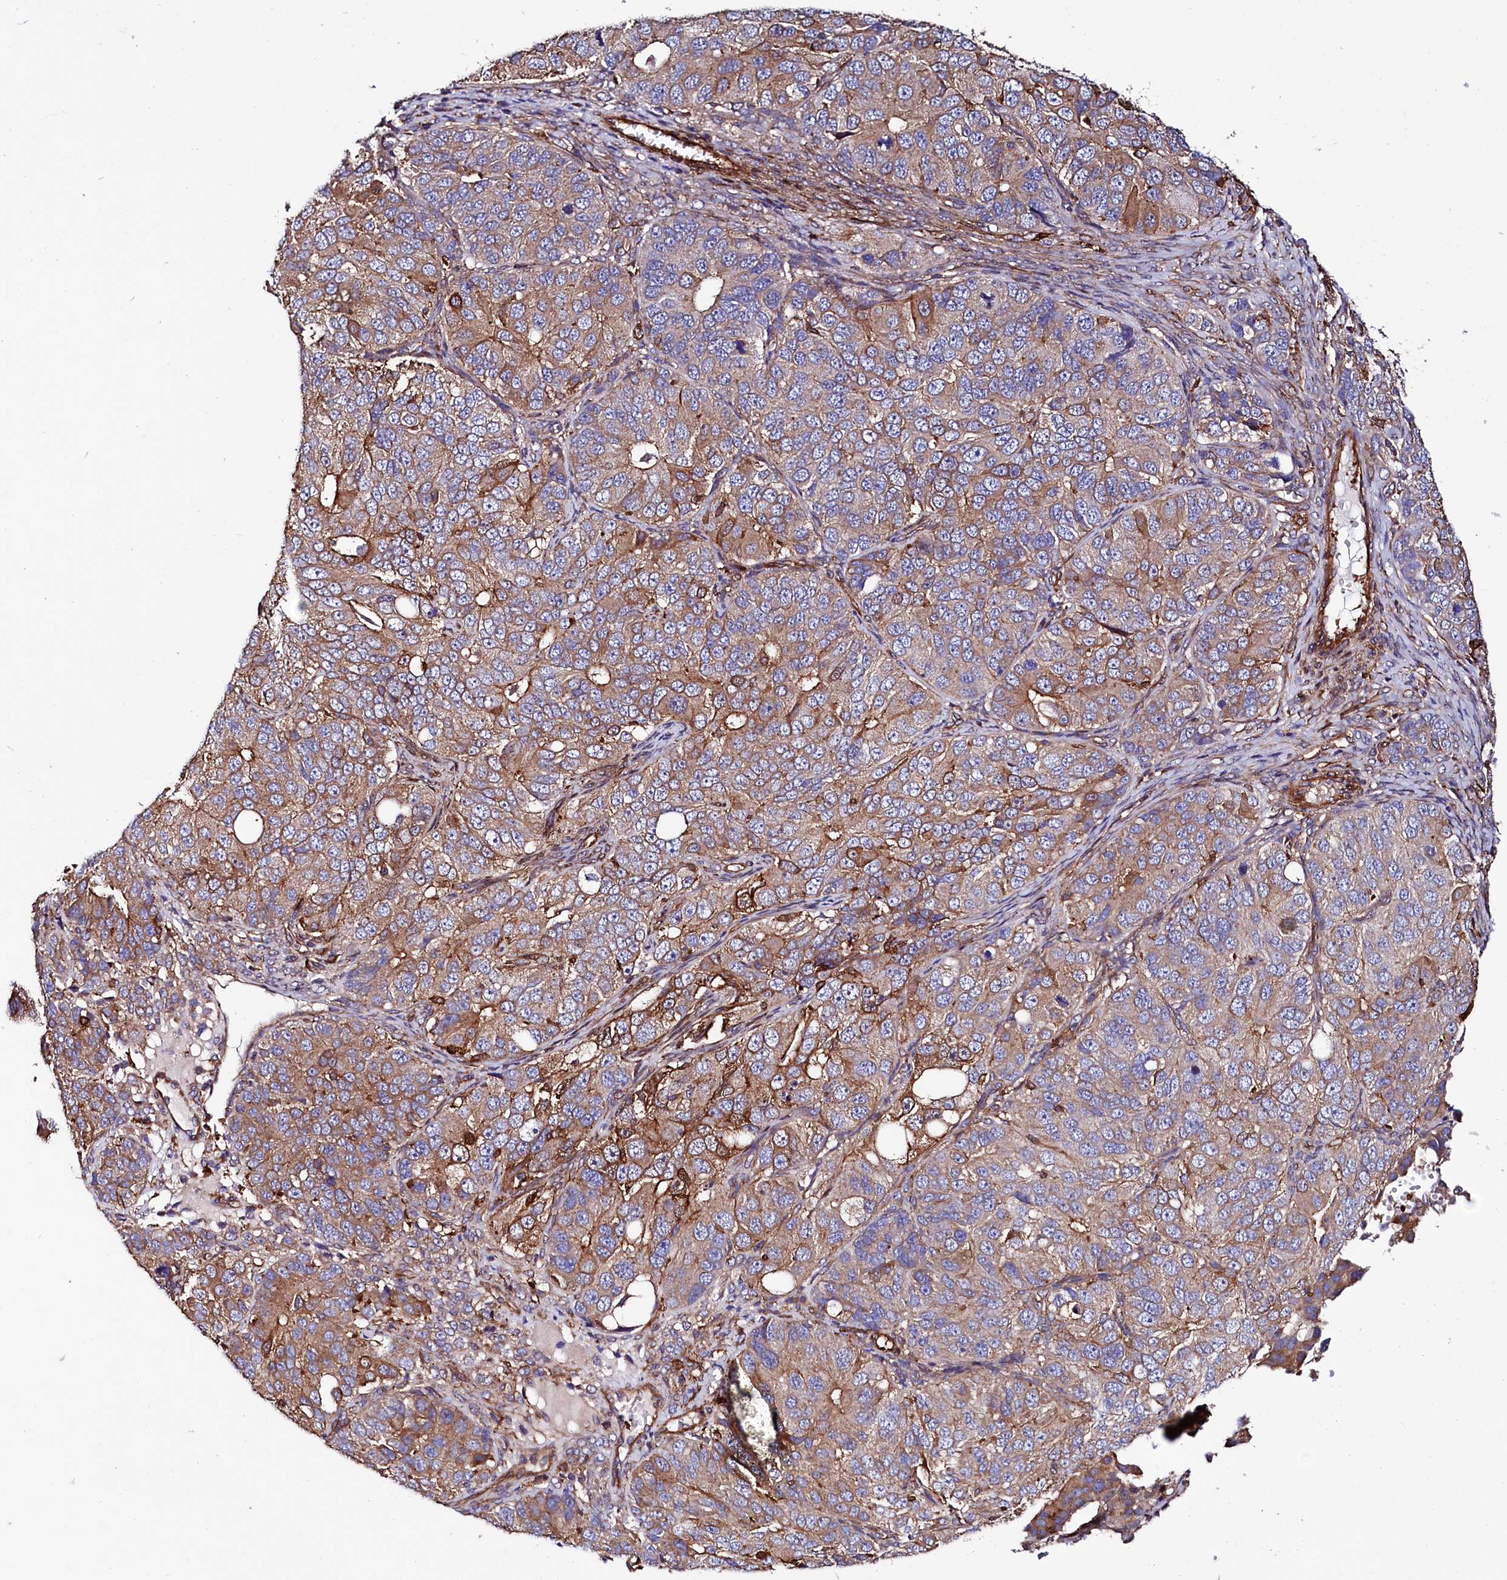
{"staining": {"intensity": "moderate", "quantity": ">75%", "location": "cytoplasmic/membranous"}, "tissue": "ovarian cancer", "cell_type": "Tumor cells", "image_type": "cancer", "snomed": [{"axis": "morphology", "description": "Carcinoma, endometroid"}, {"axis": "topography", "description": "Ovary"}], "caption": "High-magnification brightfield microscopy of endometroid carcinoma (ovarian) stained with DAB (brown) and counterstained with hematoxylin (blue). tumor cells exhibit moderate cytoplasmic/membranous staining is seen in approximately>75% of cells.", "gene": "STAMBPL1", "patient": {"sex": "female", "age": 51}}